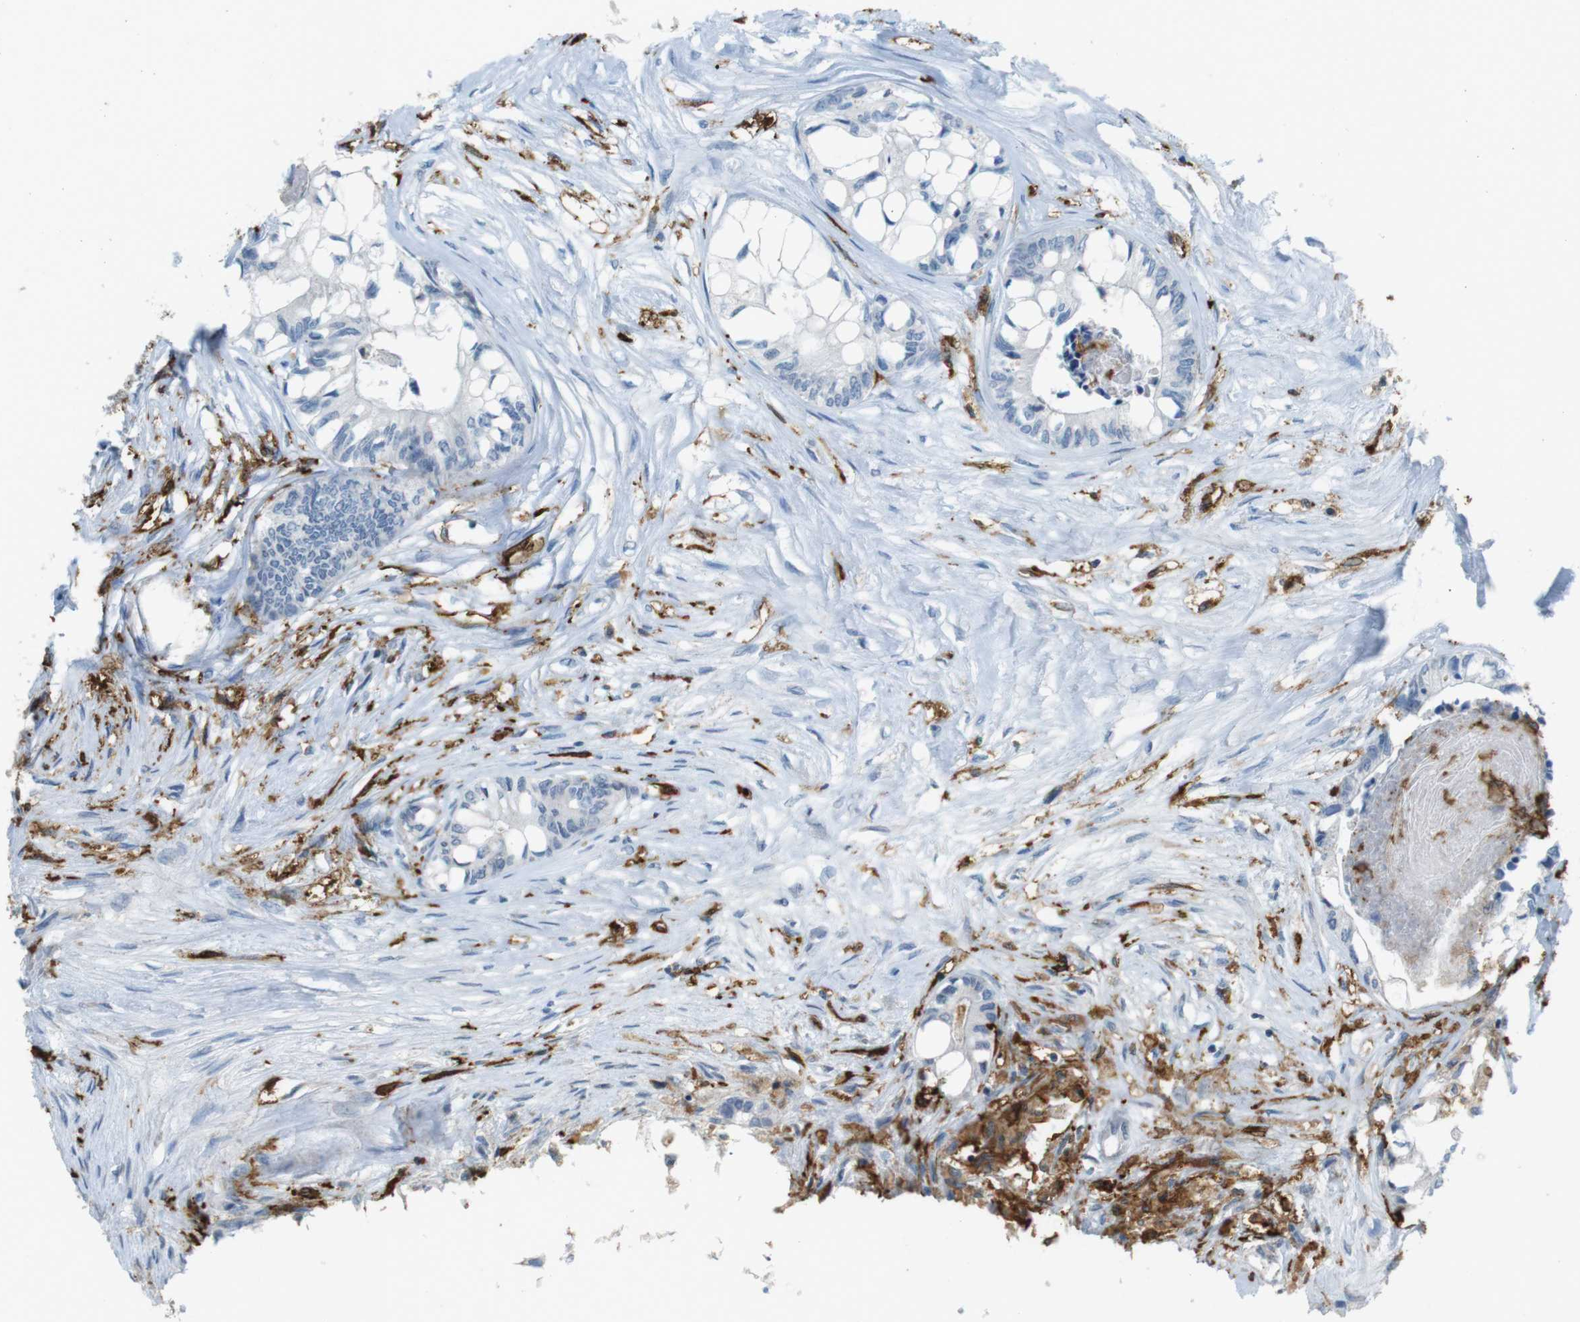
{"staining": {"intensity": "negative", "quantity": "none", "location": "none"}, "tissue": "colorectal cancer", "cell_type": "Tumor cells", "image_type": "cancer", "snomed": [{"axis": "morphology", "description": "Adenocarcinoma, NOS"}, {"axis": "topography", "description": "Rectum"}], "caption": "An image of adenocarcinoma (colorectal) stained for a protein shows no brown staining in tumor cells.", "gene": "HLA-DRA", "patient": {"sex": "male", "age": 63}}